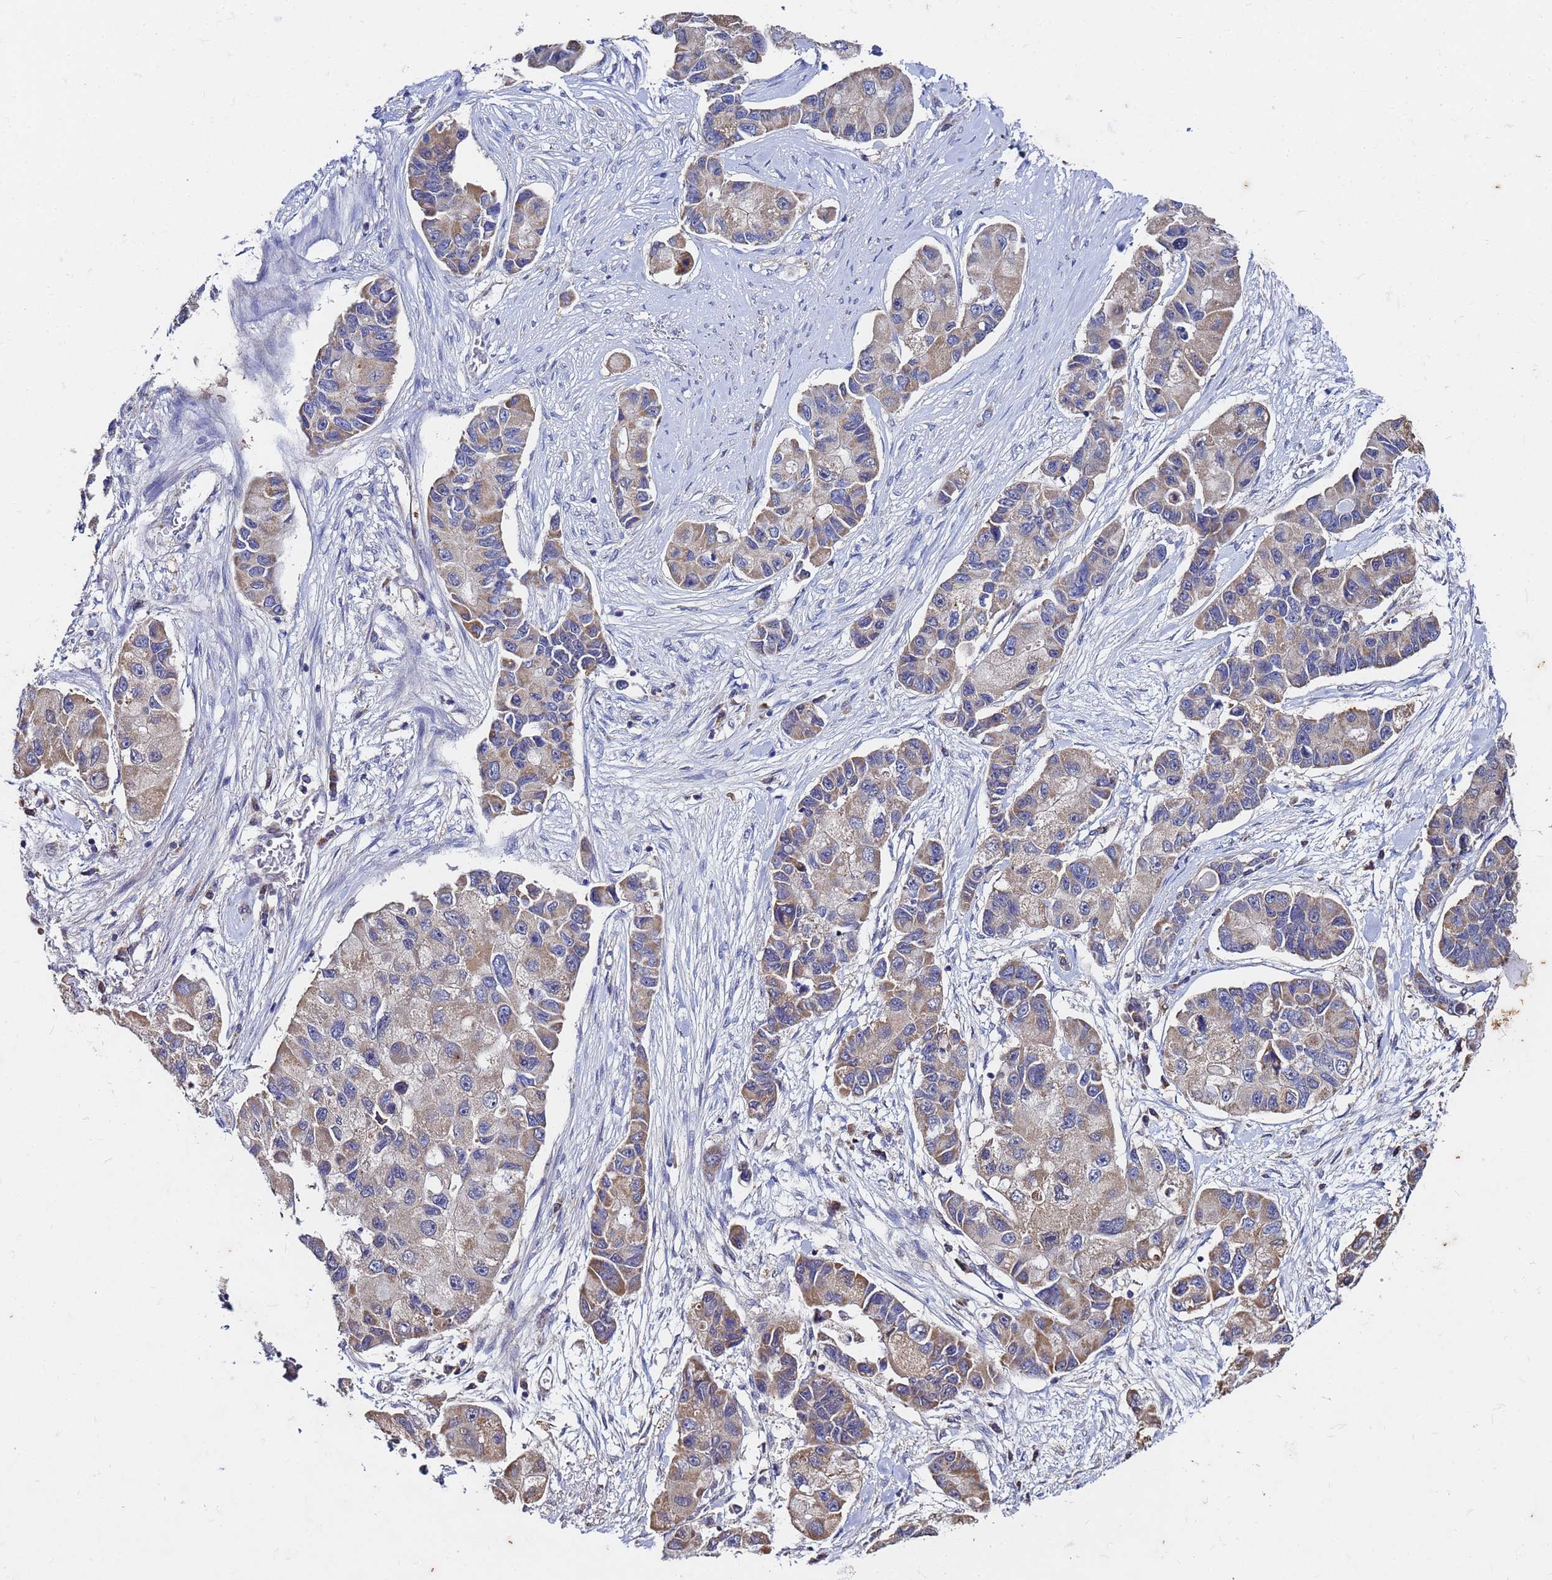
{"staining": {"intensity": "weak", "quantity": "25%-75%", "location": "cytoplasmic/membranous"}, "tissue": "lung cancer", "cell_type": "Tumor cells", "image_type": "cancer", "snomed": [{"axis": "morphology", "description": "Adenocarcinoma, NOS"}, {"axis": "topography", "description": "Lung"}], "caption": "A brown stain shows weak cytoplasmic/membranous expression of a protein in lung cancer (adenocarcinoma) tumor cells.", "gene": "C5orf34", "patient": {"sex": "female", "age": 54}}